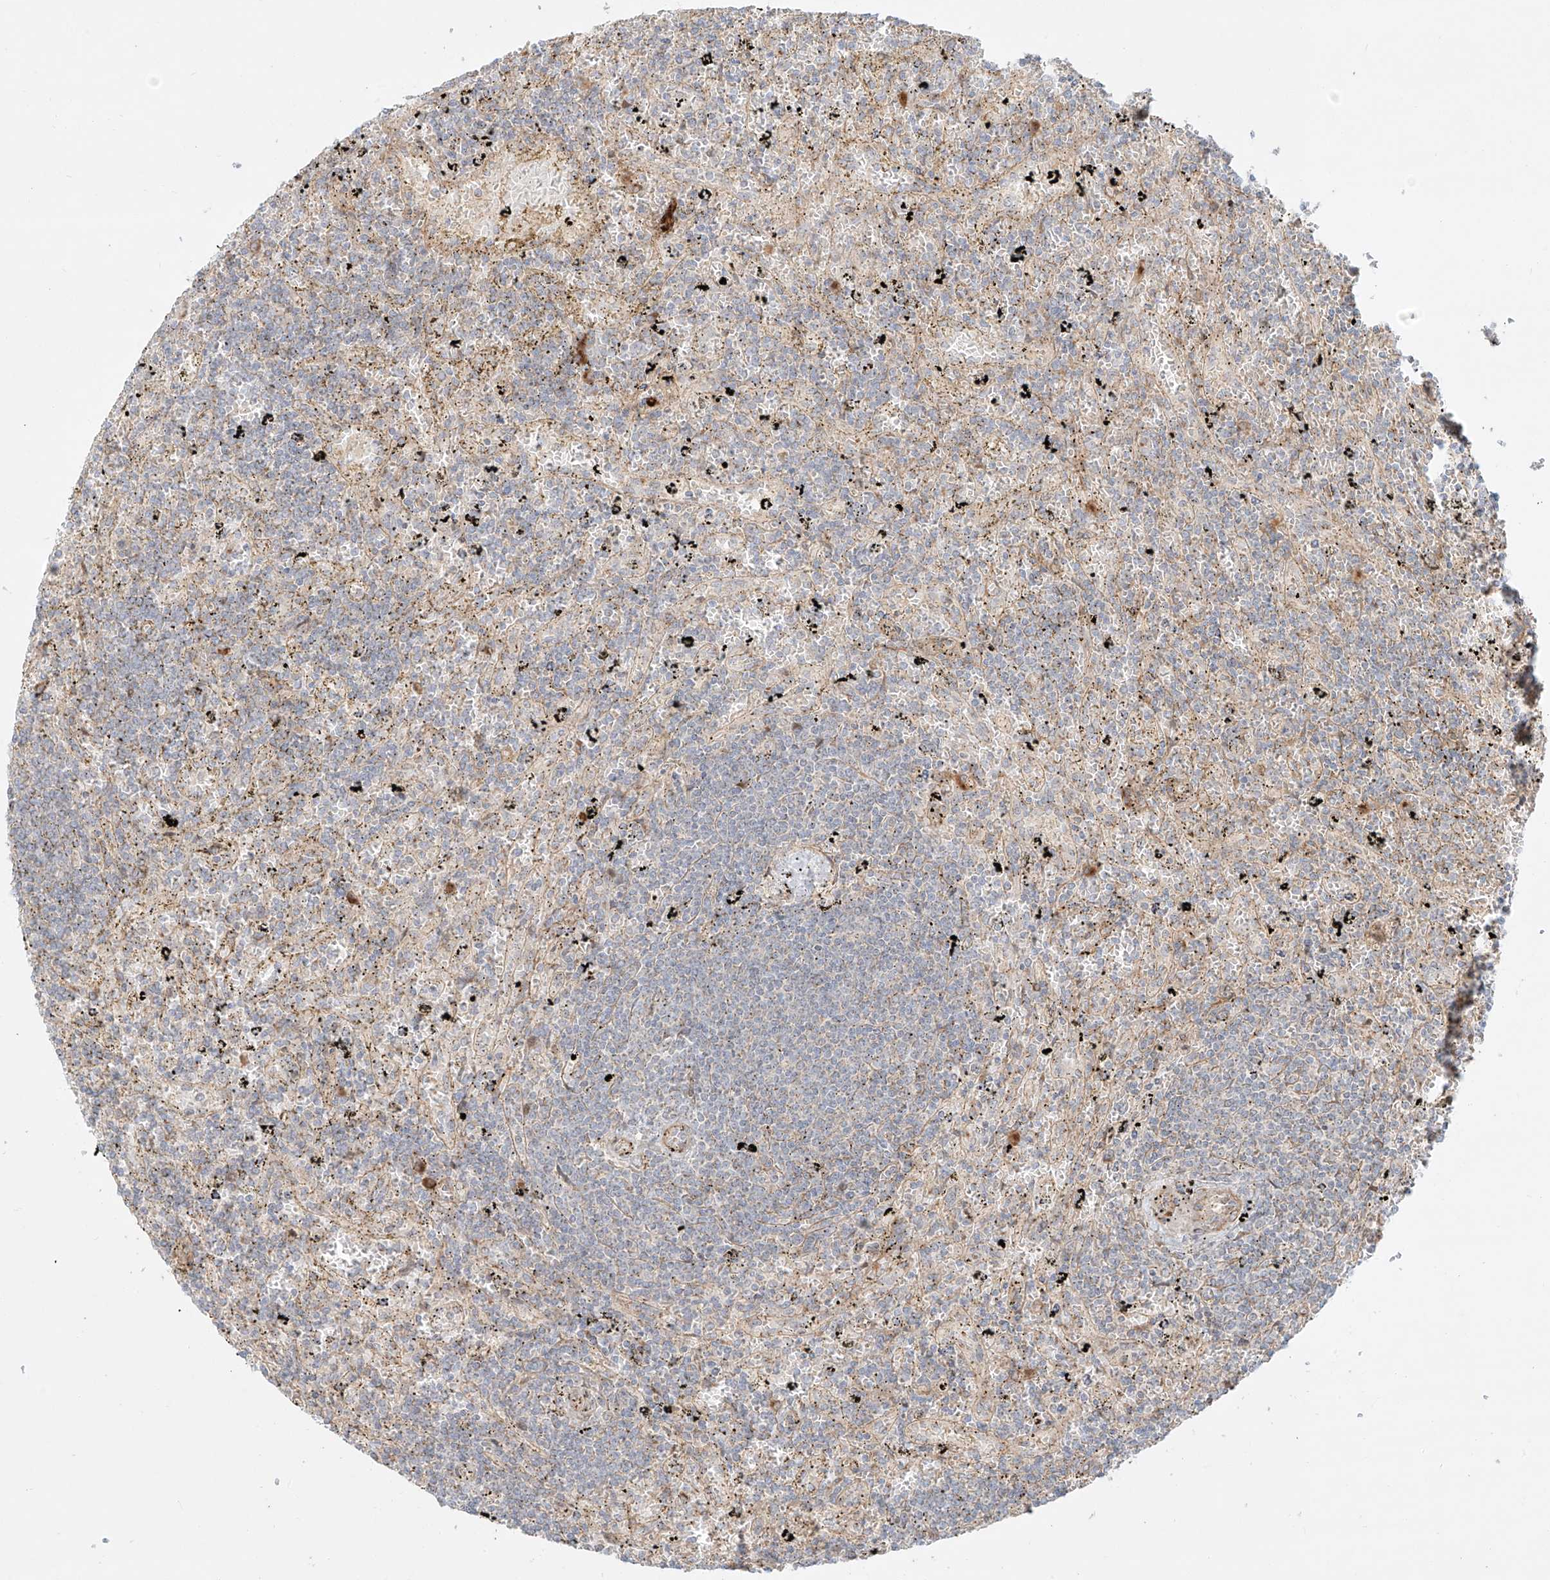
{"staining": {"intensity": "negative", "quantity": "none", "location": "none"}, "tissue": "lymphoma", "cell_type": "Tumor cells", "image_type": "cancer", "snomed": [{"axis": "morphology", "description": "Malignant lymphoma, non-Hodgkin's type, Low grade"}, {"axis": "topography", "description": "Spleen"}], "caption": "This is an IHC micrograph of human lymphoma. There is no positivity in tumor cells.", "gene": "ZNF287", "patient": {"sex": "male", "age": 76}}